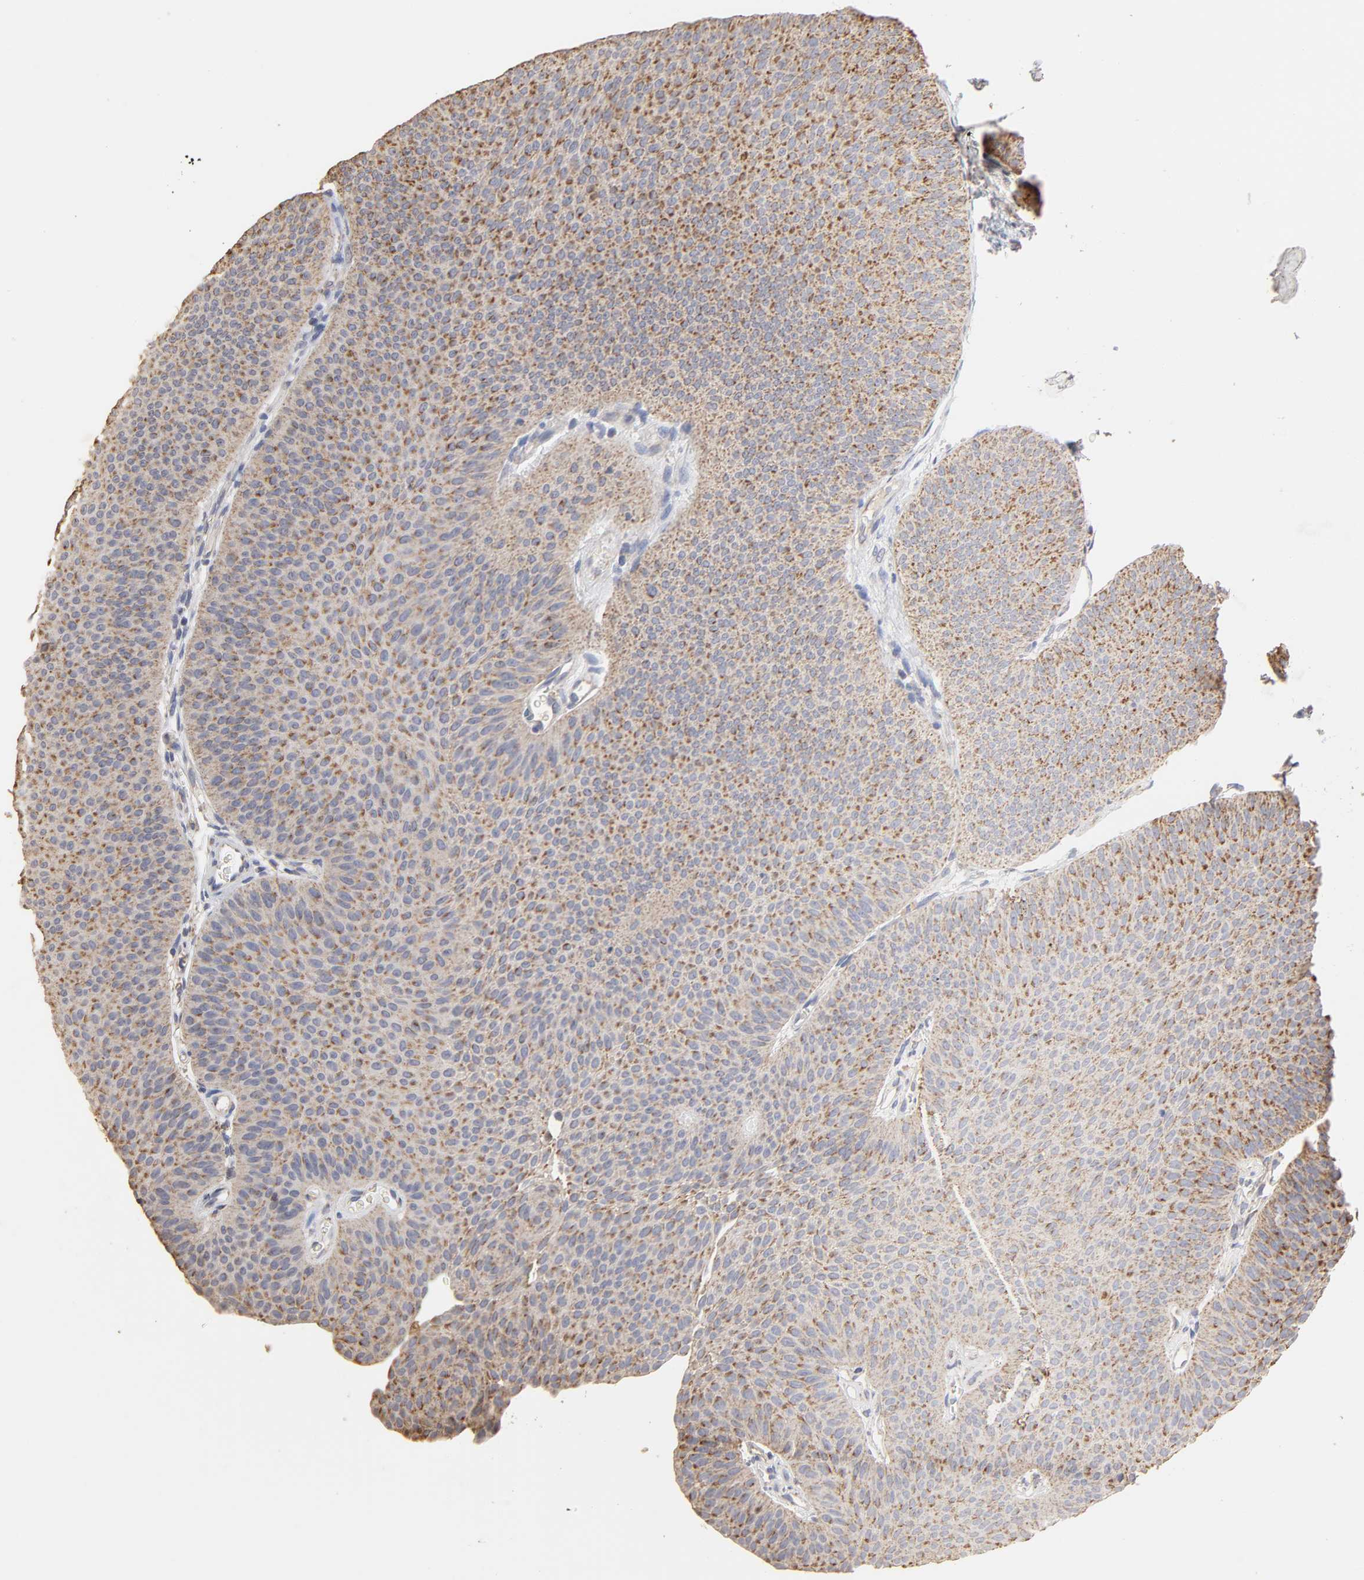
{"staining": {"intensity": "weak", "quantity": ">75%", "location": "cytoplasmic/membranous"}, "tissue": "urothelial cancer", "cell_type": "Tumor cells", "image_type": "cancer", "snomed": [{"axis": "morphology", "description": "Urothelial carcinoma, Low grade"}, {"axis": "topography", "description": "Urinary bladder"}], "caption": "The immunohistochemical stain labels weak cytoplasmic/membranous positivity in tumor cells of urothelial carcinoma (low-grade) tissue. The protein of interest is shown in brown color, while the nuclei are stained blue.", "gene": "CYCS", "patient": {"sex": "female", "age": 60}}